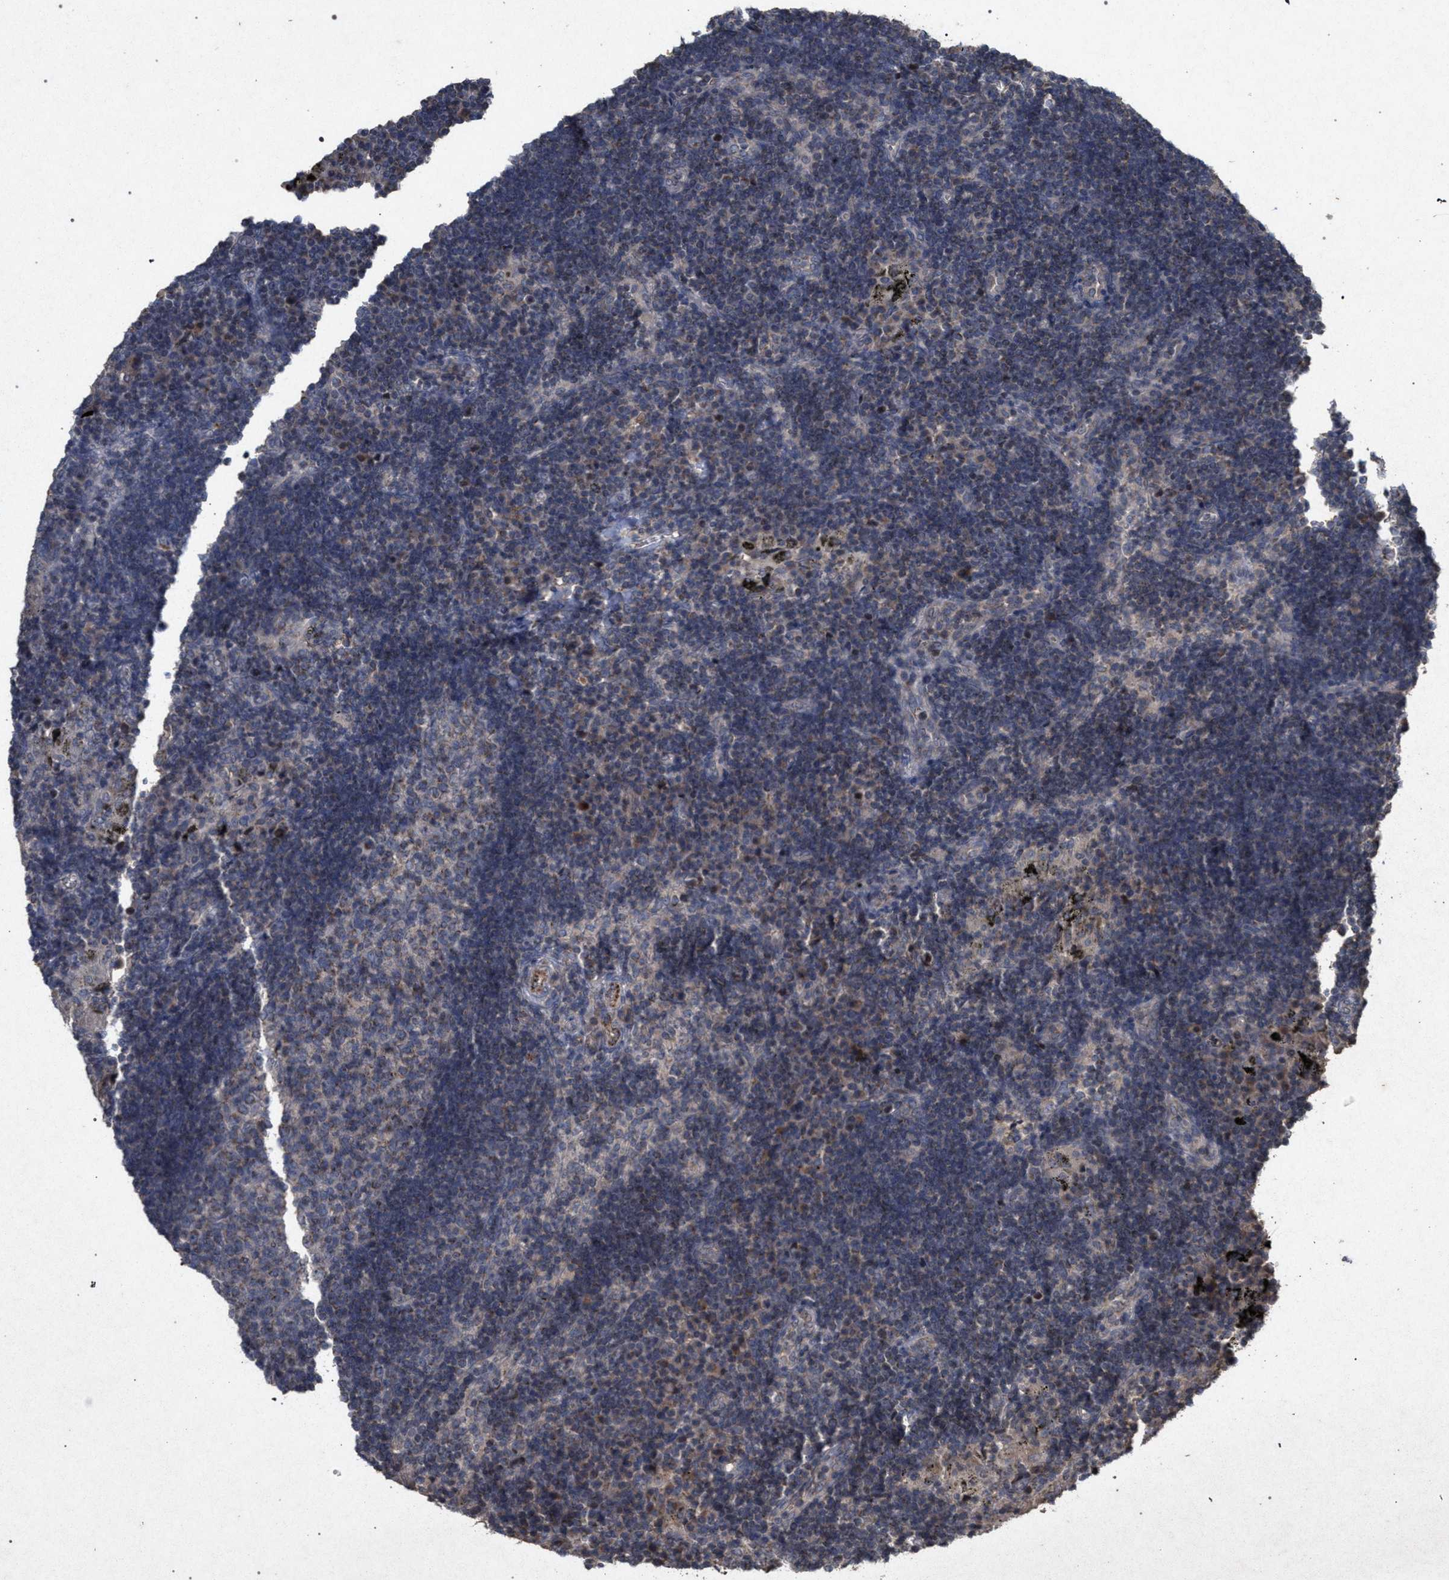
{"staining": {"intensity": "moderate", "quantity": "<25%", "location": "cytoplasmic/membranous"}, "tissue": "lymph node", "cell_type": "Germinal center cells", "image_type": "normal", "snomed": [{"axis": "morphology", "description": "Normal tissue, NOS"}, {"axis": "morphology", "description": "Squamous cell carcinoma, metastatic, NOS"}, {"axis": "topography", "description": "Lymph node"}], "caption": "Immunohistochemistry (IHC) image of normal lymph node: human lymph node stained using IHC exhibits low levels of moderate protein expression localized specifically in the cytoplasmic/membranous of germinal center cells, appearing as a cytoplasmic/membranous brown color.", "gene": "PKD2L1", "patient": {"sex": "female", "age": 53}}